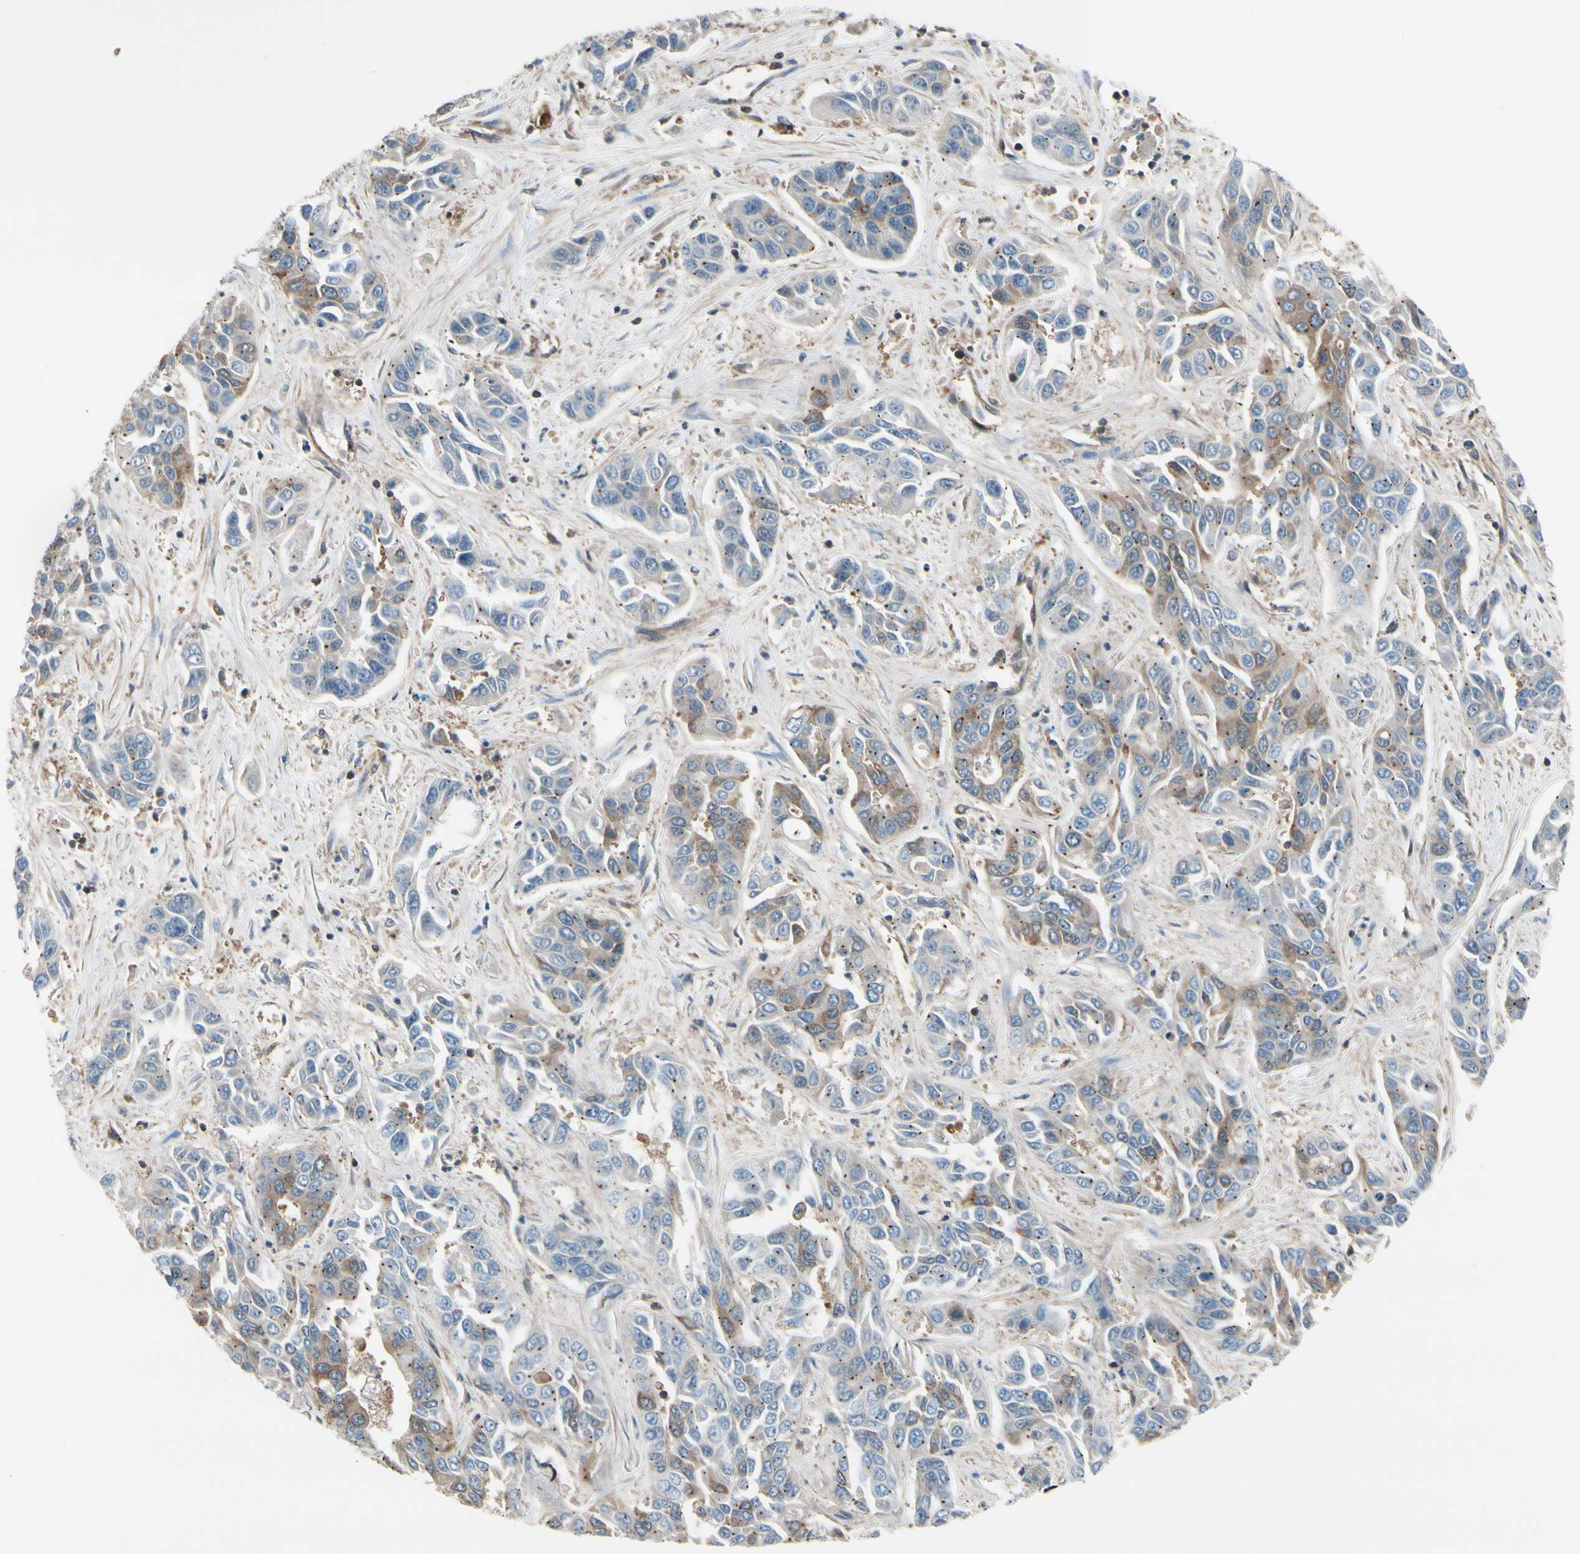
{"staining": {"intensity": "weak", "quantity": "<25%", "location": "cytoplasmic/membranous"}, "tissue": "liver cancer", "cell_type": "Tumor cells", "image_type": "cancer", "snomed": [{"axis": "morphology", "description": "Cholangiocarcinoma"}, {"axis": "topography", "description": "Liver"}], "caption": "There is no significant expression in tumor cells of liver cancer (cholangiocarcinoma). Nuclei are stained in blue.", "gene": "EPS15", "patient": {"sex": "female", "age": 52}}